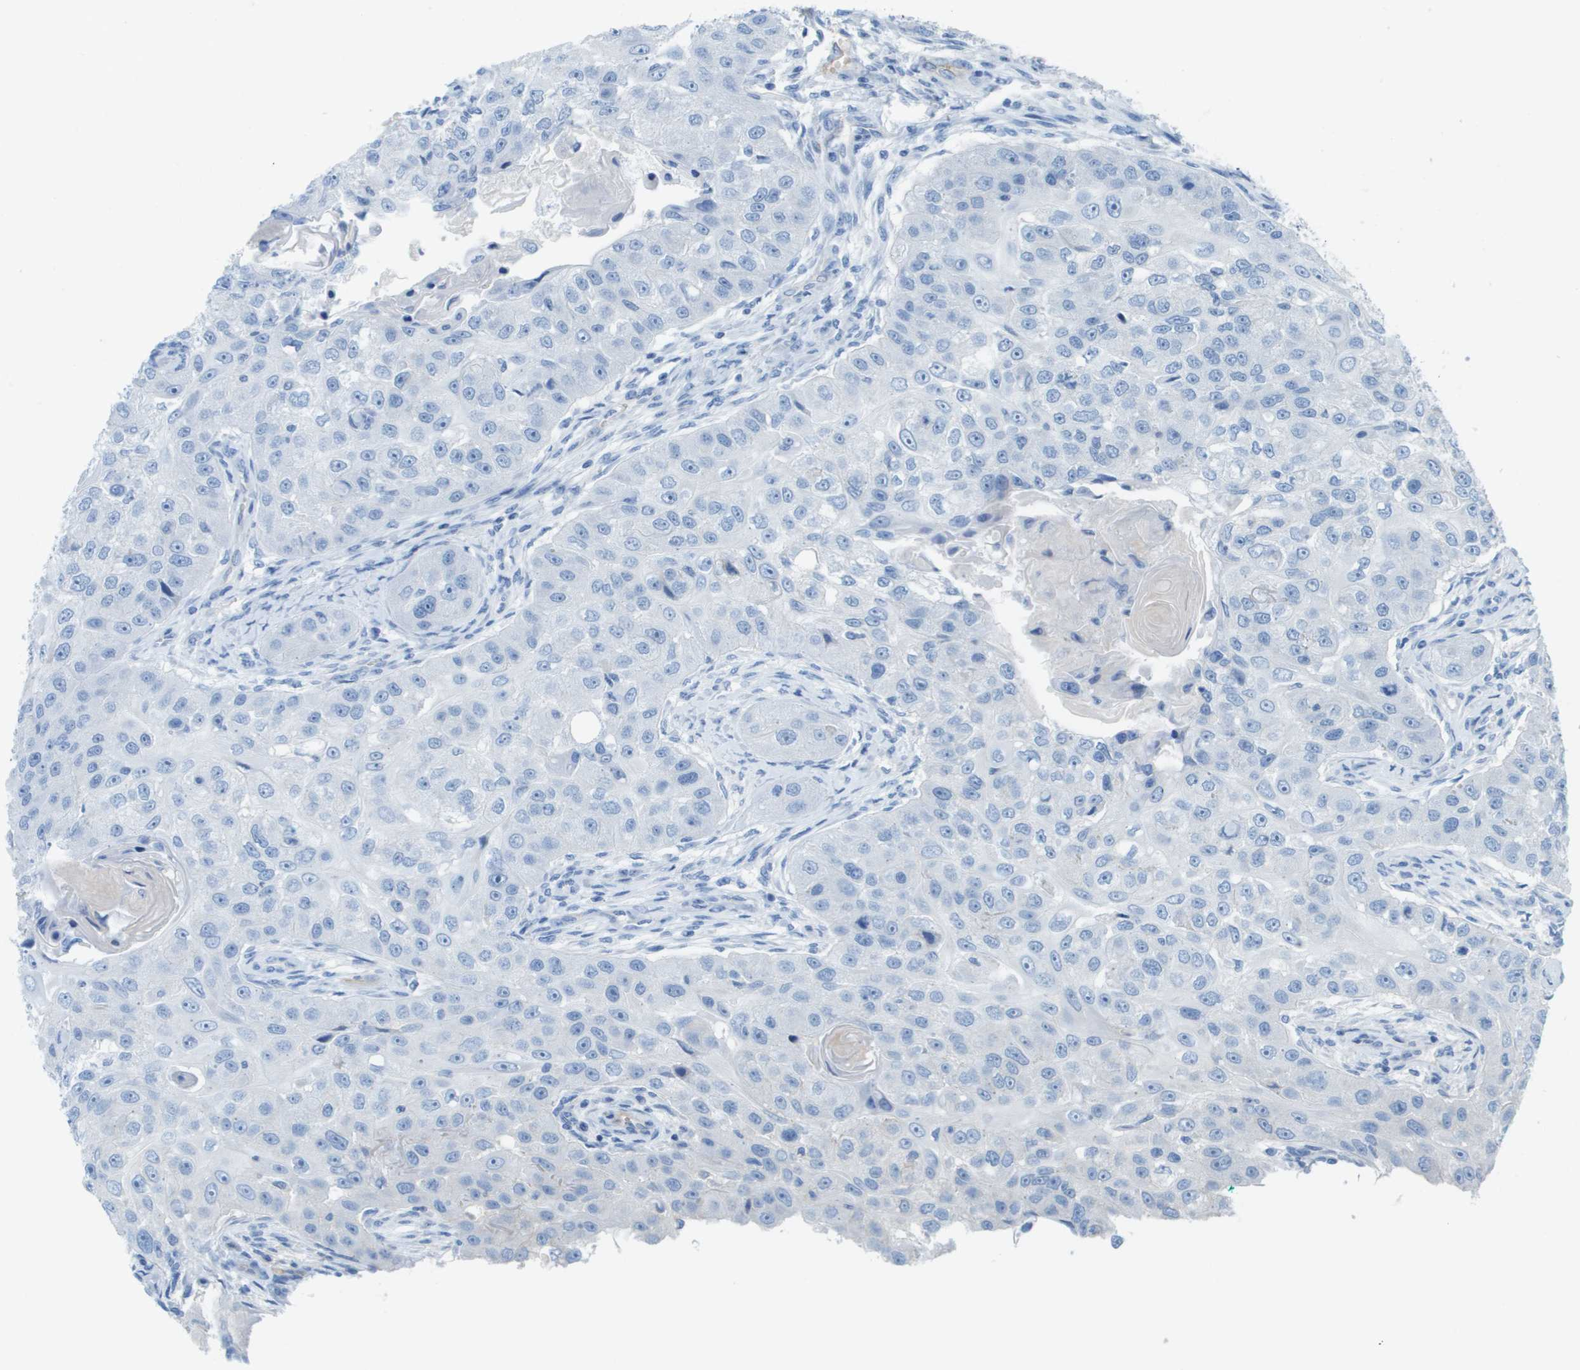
{"staining": {"intensity": "negative", "quantity": "none", "location": "none"}, "tissue": "head and neck cancer", "cell_type": "Tumor cells", "image_type": "cancer", "snomed": [{"axis": "morphology", "description": "Normal tissue, NOS"}, {"axis": "morphology", "description": "Squamous cell carcinoma, NOS"}, {"axis": "topography", "description": "Skeletal muscle"}, {"axis": "topography", "description": "Head-Neck"}], "caption": "The photomicrograph demonstrates no staining of tumor cells in head and neck cancer.", "gene": "CD46", "patient": {"sex": "male", "age": 51}}